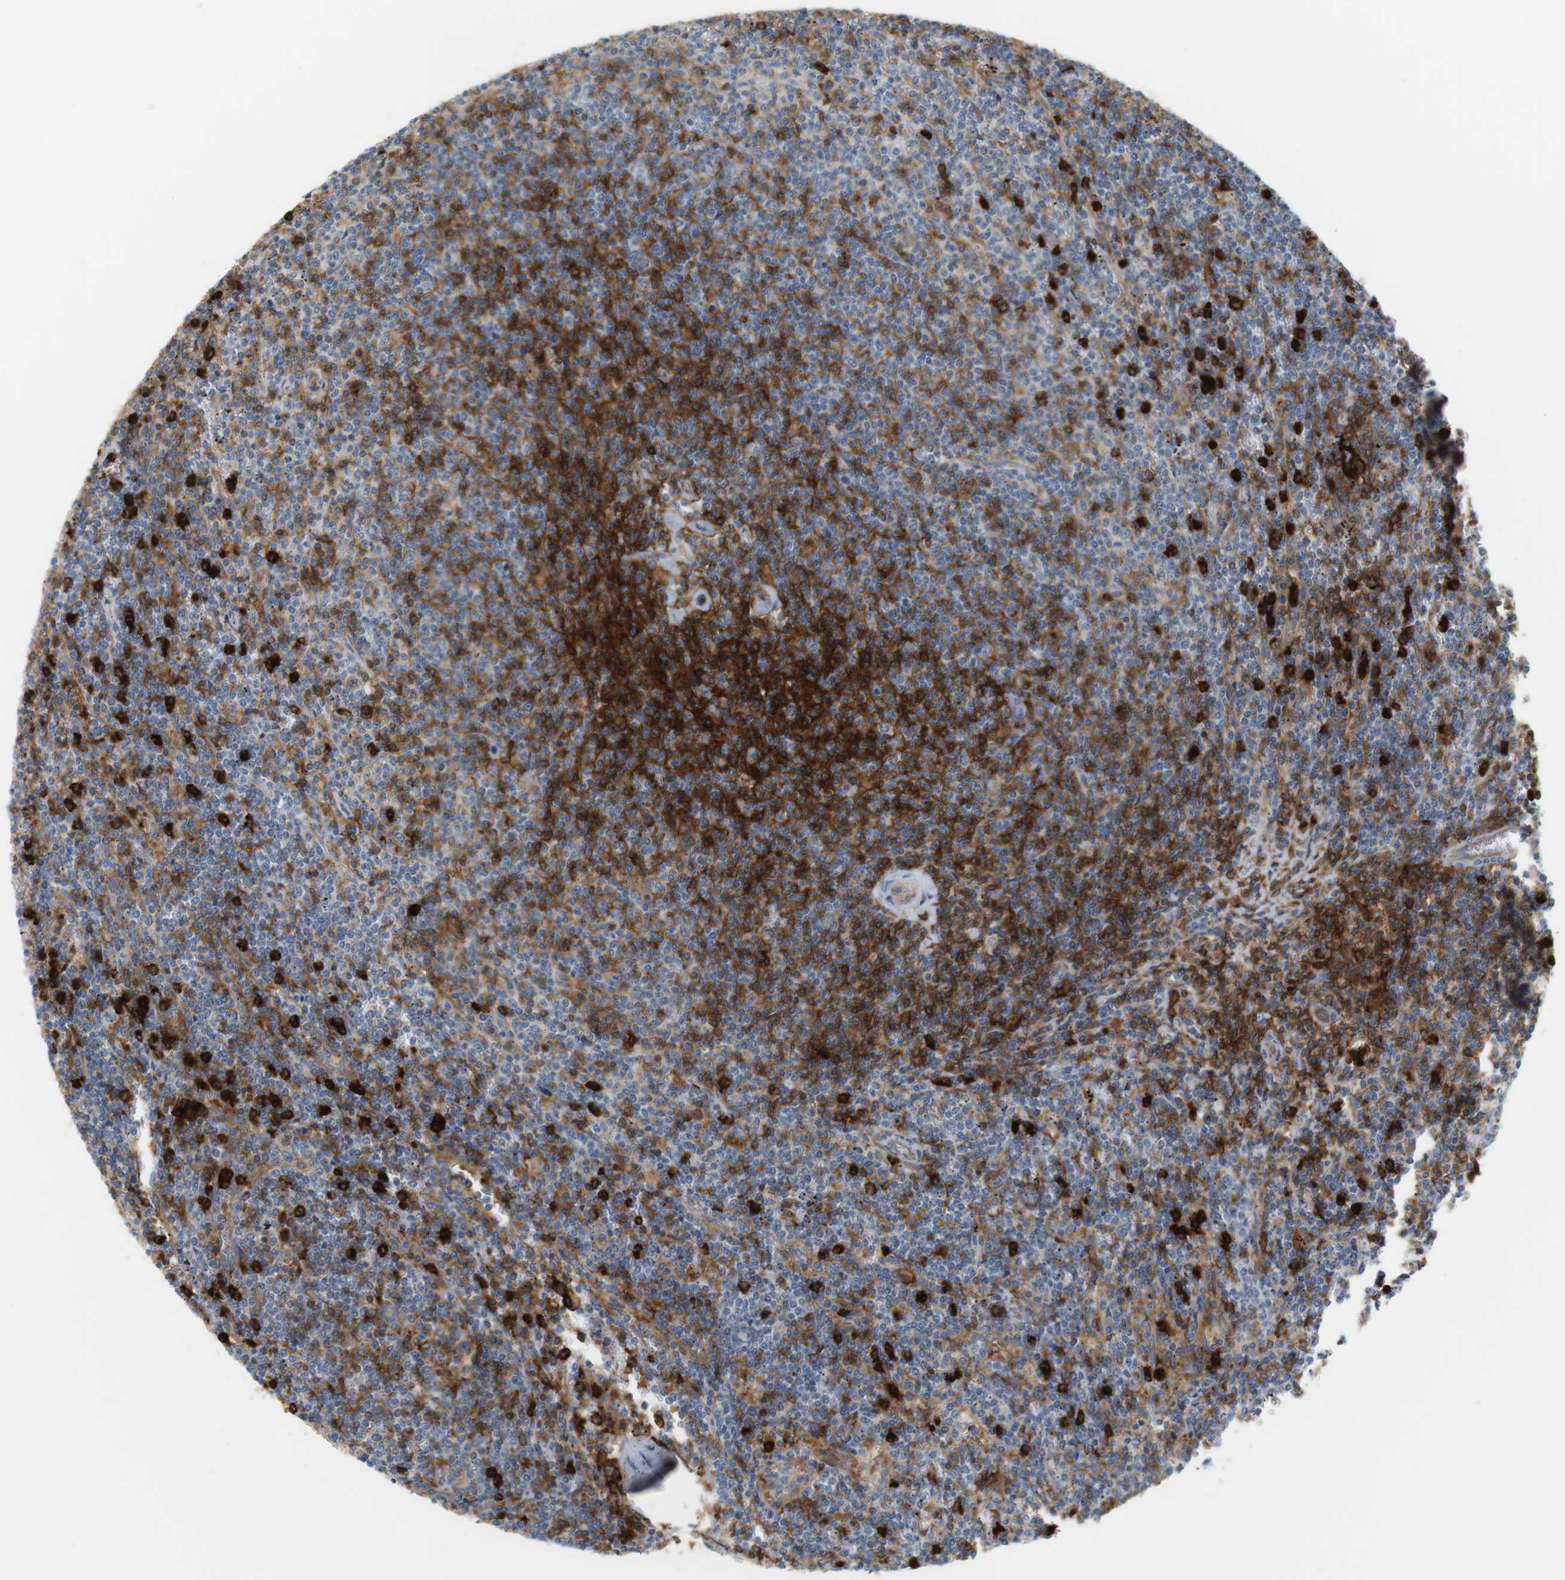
{"staining": {"intensity": "strong", "quantity": "25%-75%", "location": "cytoplasmic/membranous"}, "tissue": "lymphoma", "cell_type": "Tumor cells", "image_type": "cancer", "snomed": [{"axis": "morphology", "description": "Malignant lymphoma, non-Hodgkin's type, Low grade"}, {"axis": "topography", "description": "Spleen"}], "caption": "Immunohistochemistry (IHC) of human malignant lymphoma, non-Hodgkin's type (low-grade) demonstrates high levels of strong cytoplasmic/membranous expression in approximately 25%-75% of tumor cells.", "gene": "SIRPA", "patient": {"sex": "female", "age": 50}}